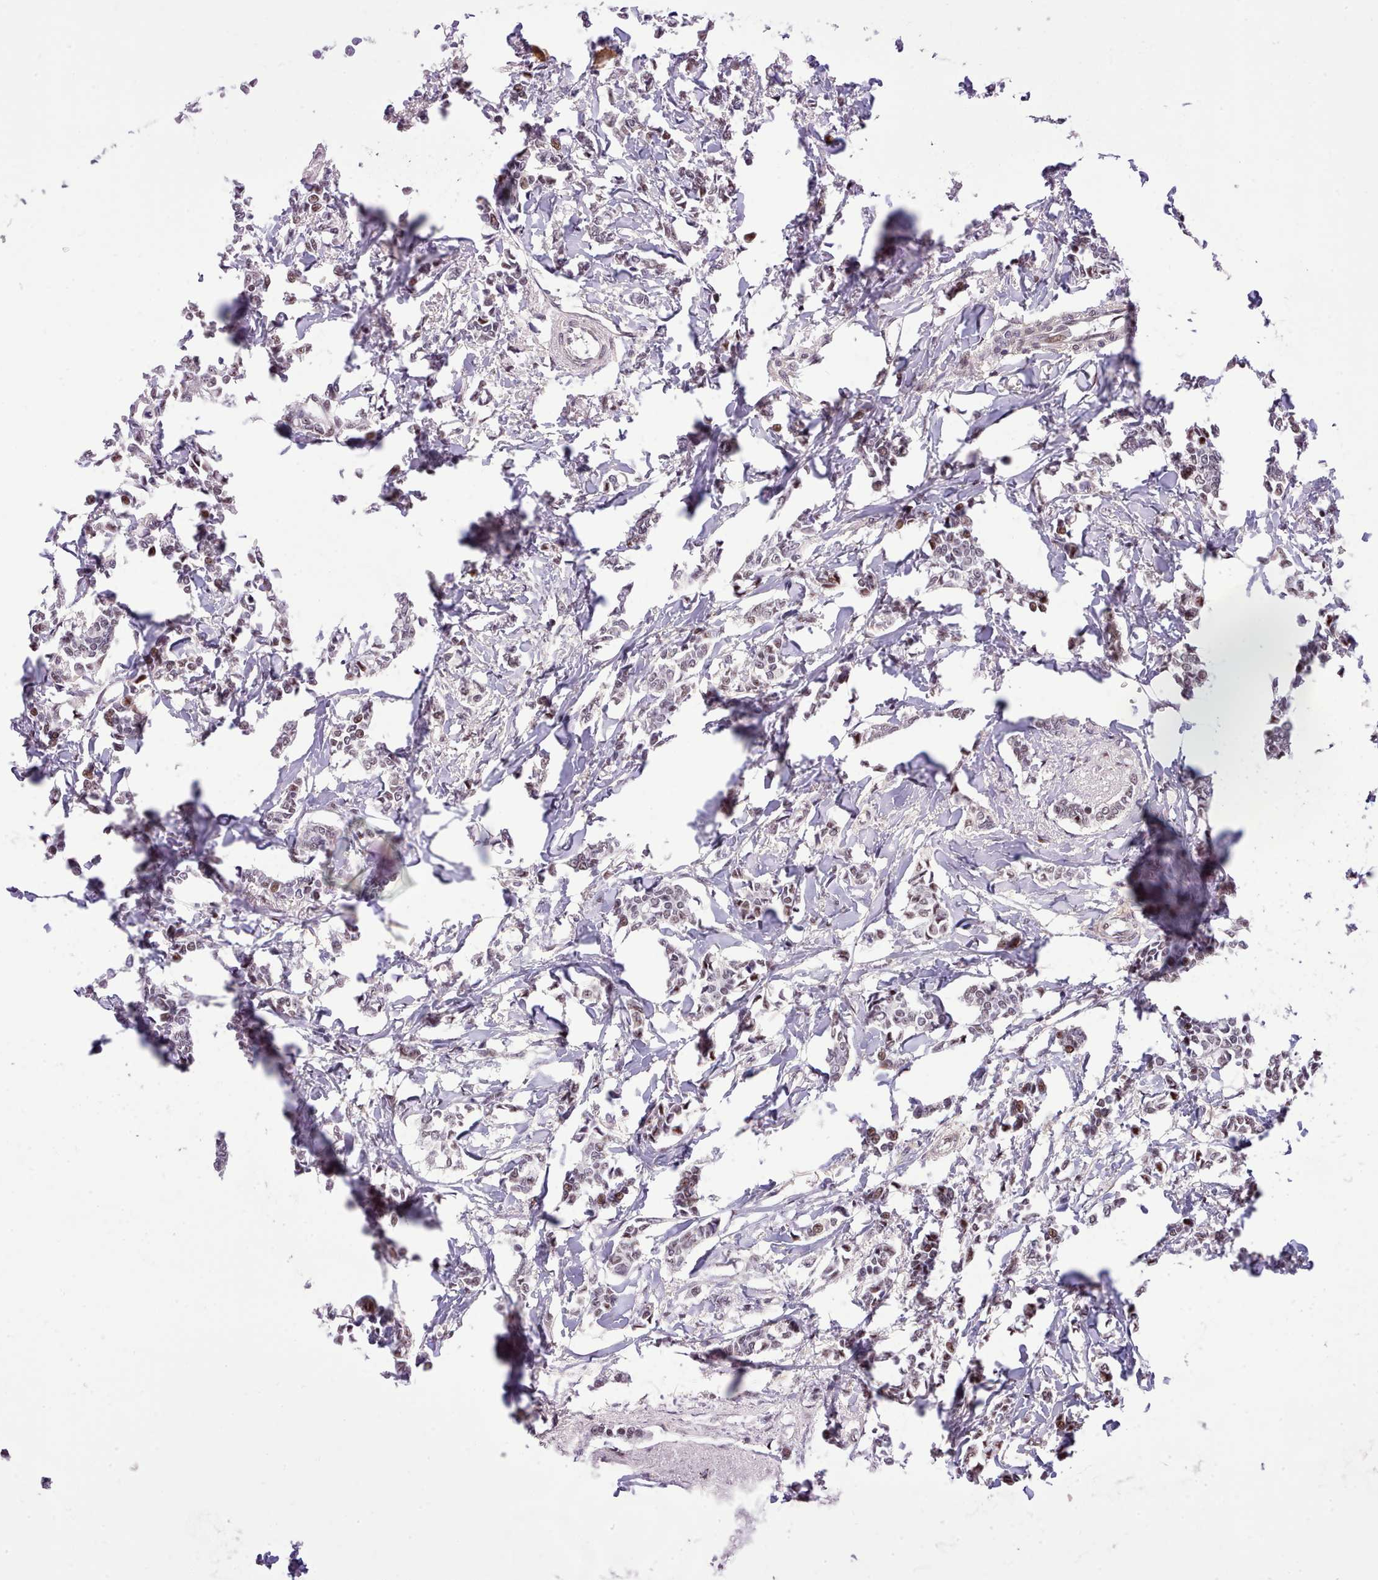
{"staining": {"intensity": "weak", "quantity": "25%-75%", "location": "nuclear"}, "tissue": "breast cancer", "cell_type": "Tumor cells", "image_type": "cancer", "snomed": [{"axis": "morphology", "description": "Duct carcinoma"}, {"axis": "topography", "description": "Breast"}], "caption": "This histopathology image shows breast intraductal carcinoma stained with immunohistochemistry to label a protein in brown. The nuclear of tumor cells show weak positivity for the protein. Nuclei are counter-stained blue.", "gene": "HOXB7", "patient": {"sex": "female", "age": 41}}